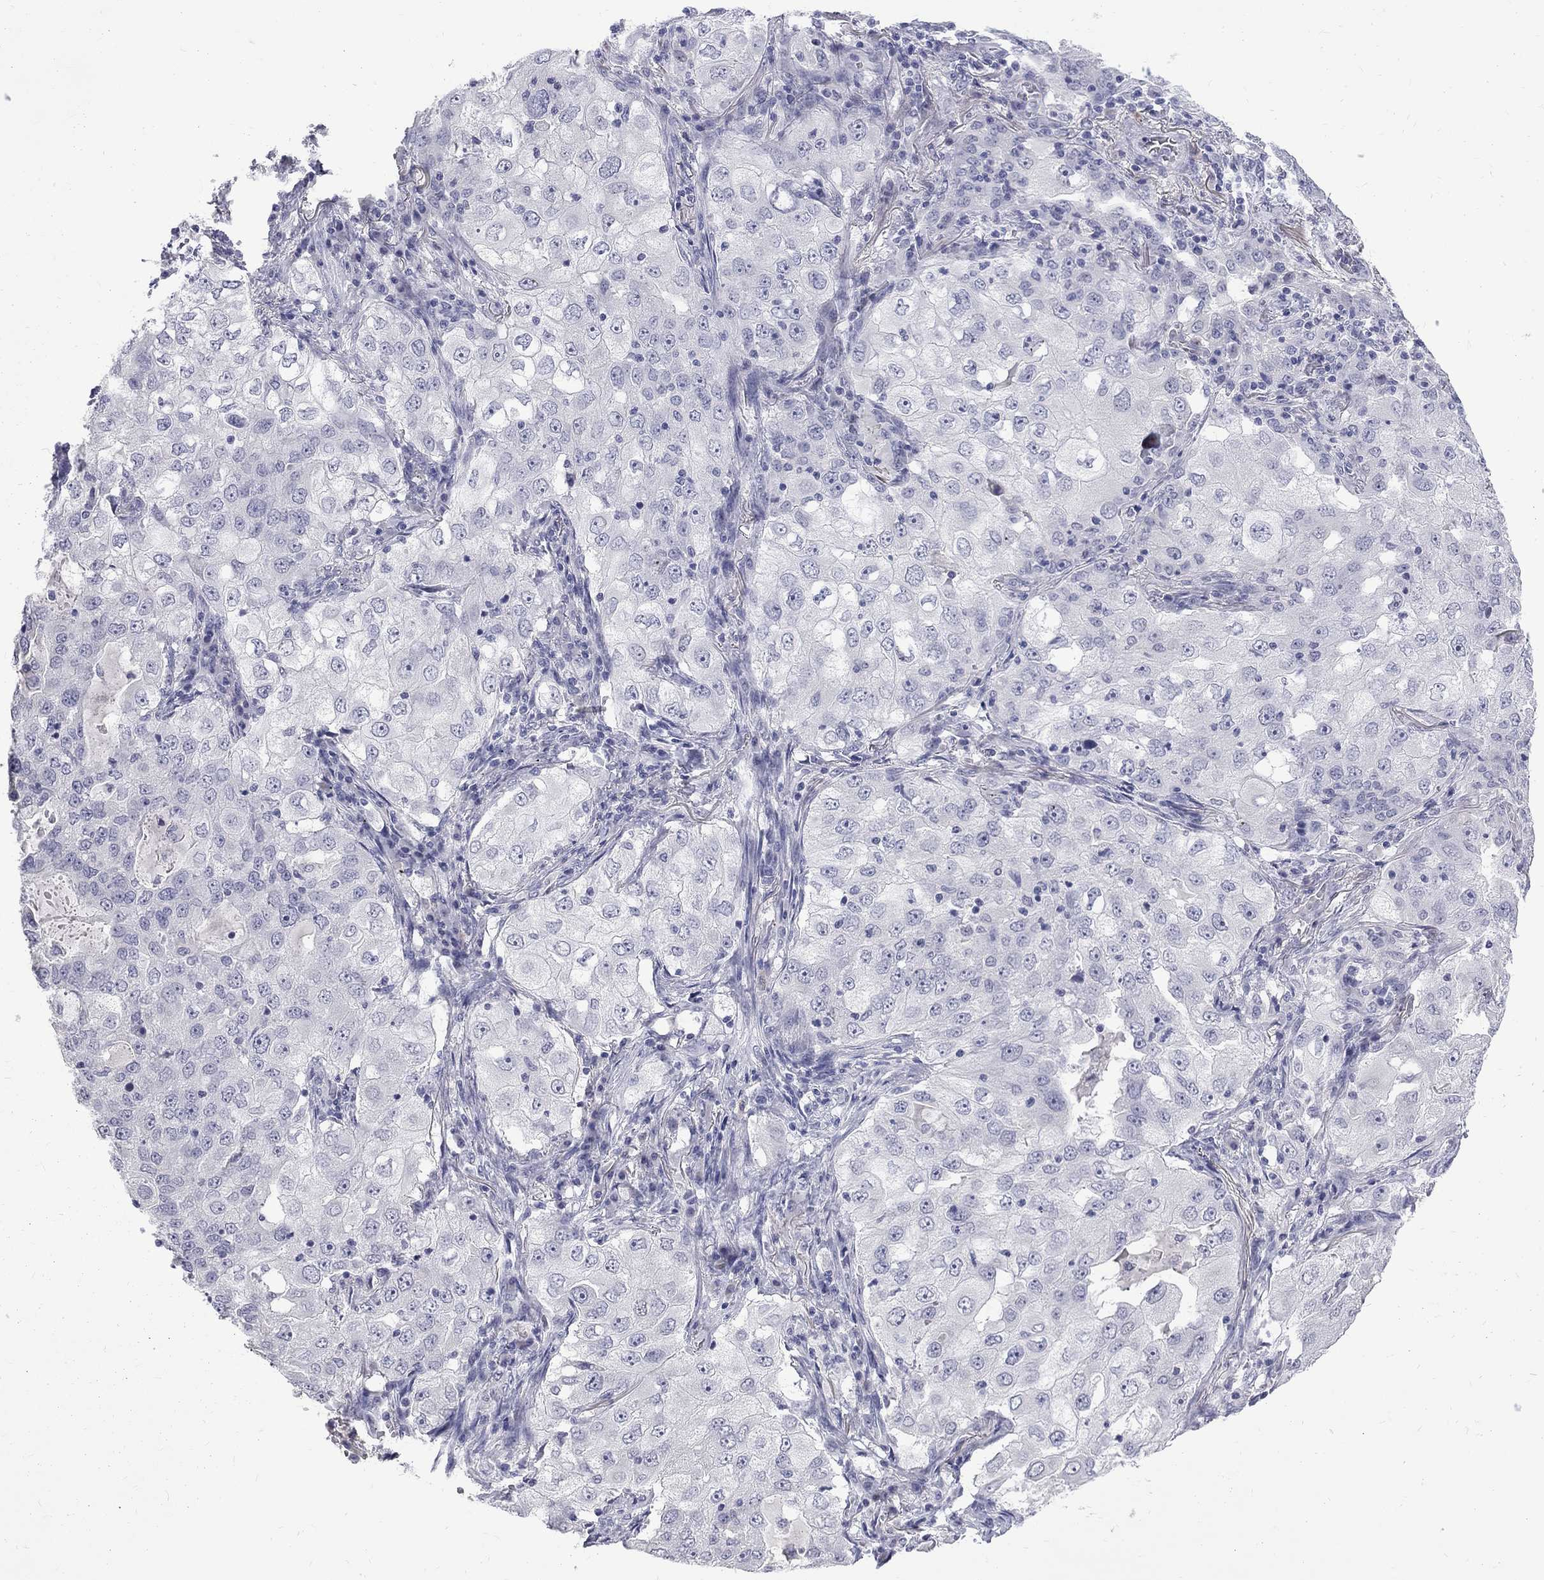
{"staining": {"intensity": "negative", "quantity": "none", "location": "none"}, "tissue": "lung cancer", "cell_type": "Tumor cells", "image_type": "cancer", "snomed": [{"axis": "morphology", "description": "Adenocarcinoma, NOS"}, {"axis": "topography", "description": "Lung"}], "caption": "Lung adenocarcinoma was stained to show a protein in brown. There is no significant staining in tumor cells. Nuclei are stained in blue.", "gene": "CTNND2", "patient": {"sex": "female", "age": 61}}